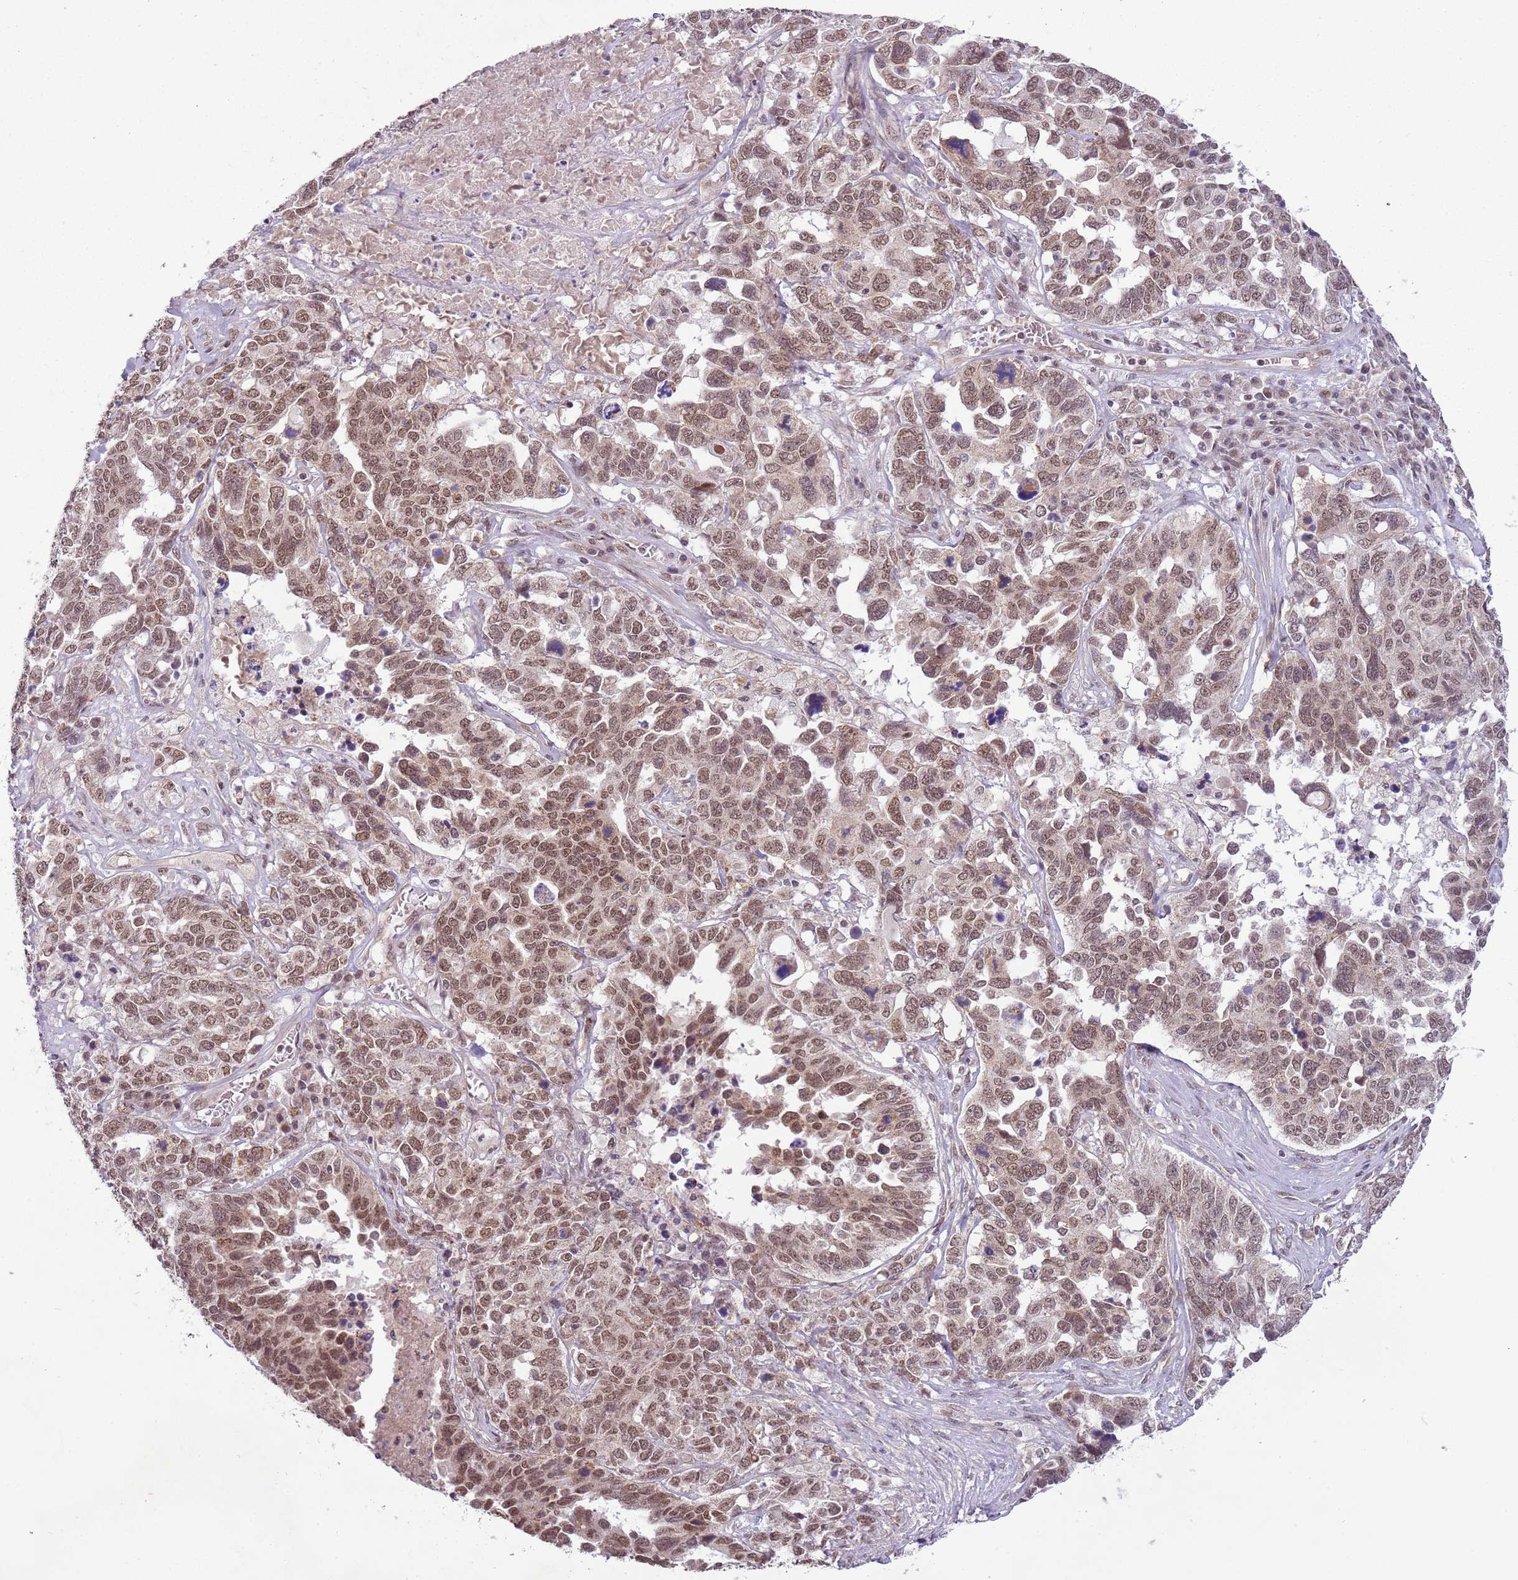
{"staining": {"intensity": "moderate", "quantity": ">75%", "location": "nuclear"}, "tissue": "ovarian cancer", "cell_type": "Tumor cells", "image_type": "cancer", "snomed": [{"axis": "morphology", "description": "Carcinoma, endometroid"}, {"axis": "topography", "description": "Ovary"}], "caption": "Human ovarian cancer (endometroid carcinoma) stained with a brown dye reveals moderate nuclear positive staining in approximately >75% of tumor cells.", "gene": "FAM120AOS", "patient": {"sex": "female", "age": 62}}